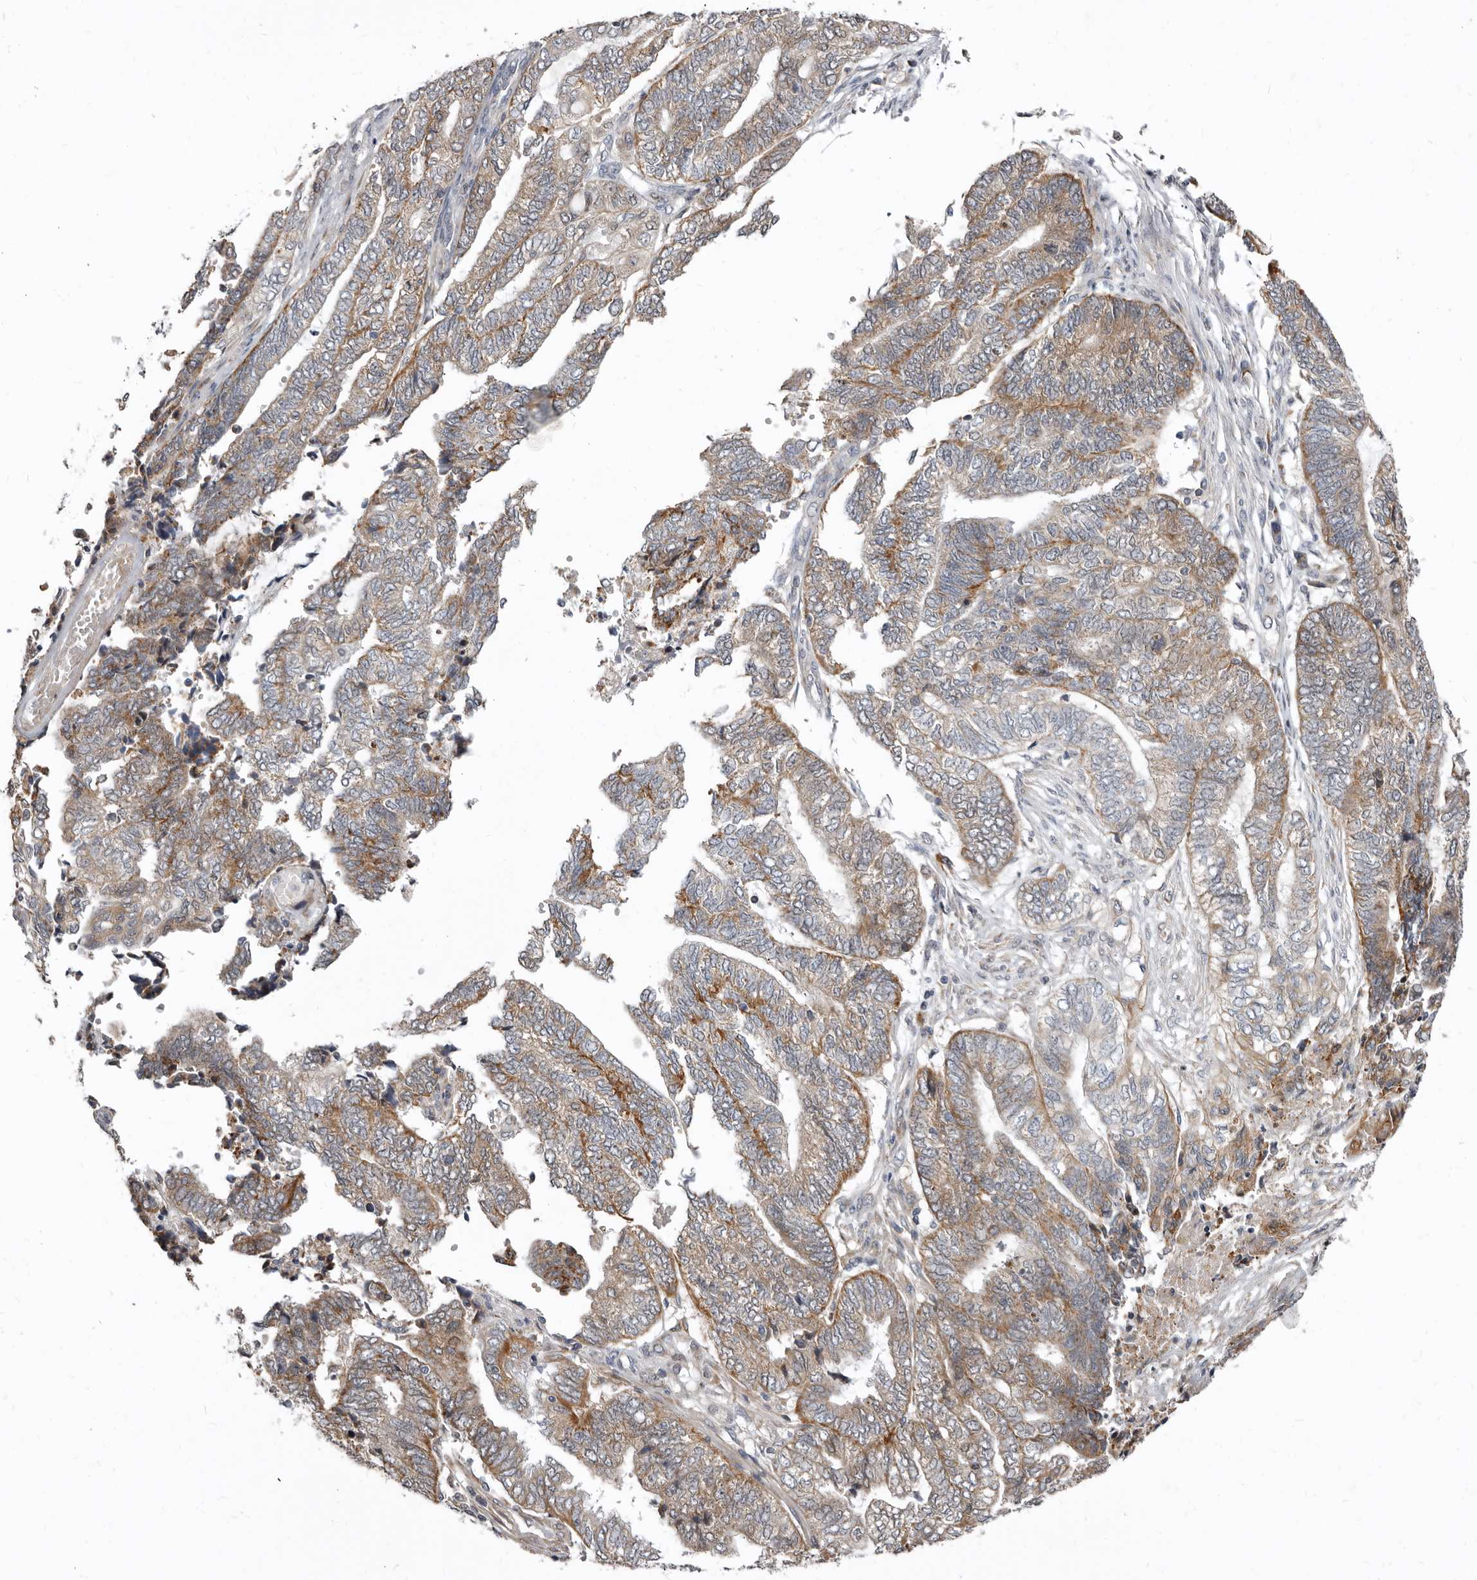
{"staining": {"intensity": "weak", "quantity": "<25%", "location": "cytoplasmic/membranous"}, "tissue": "endometrial cancer", "cell_type": "Tumor cells", "image_type": "cancer", "snomed": [{"axis": "morphology", "description": "Adenocarcinoma, NOS"}, {"axis": "topography", "description": "Uterus"}, {"axis": "topography", "description": "Endometrium"}], "caption": "Endometrial adenocarcinoma stained for a protein using immunohistochemistry shows no staining tumor cells.", "gene": "SMC4", "patient": {"sex": "female", "age": 70}}